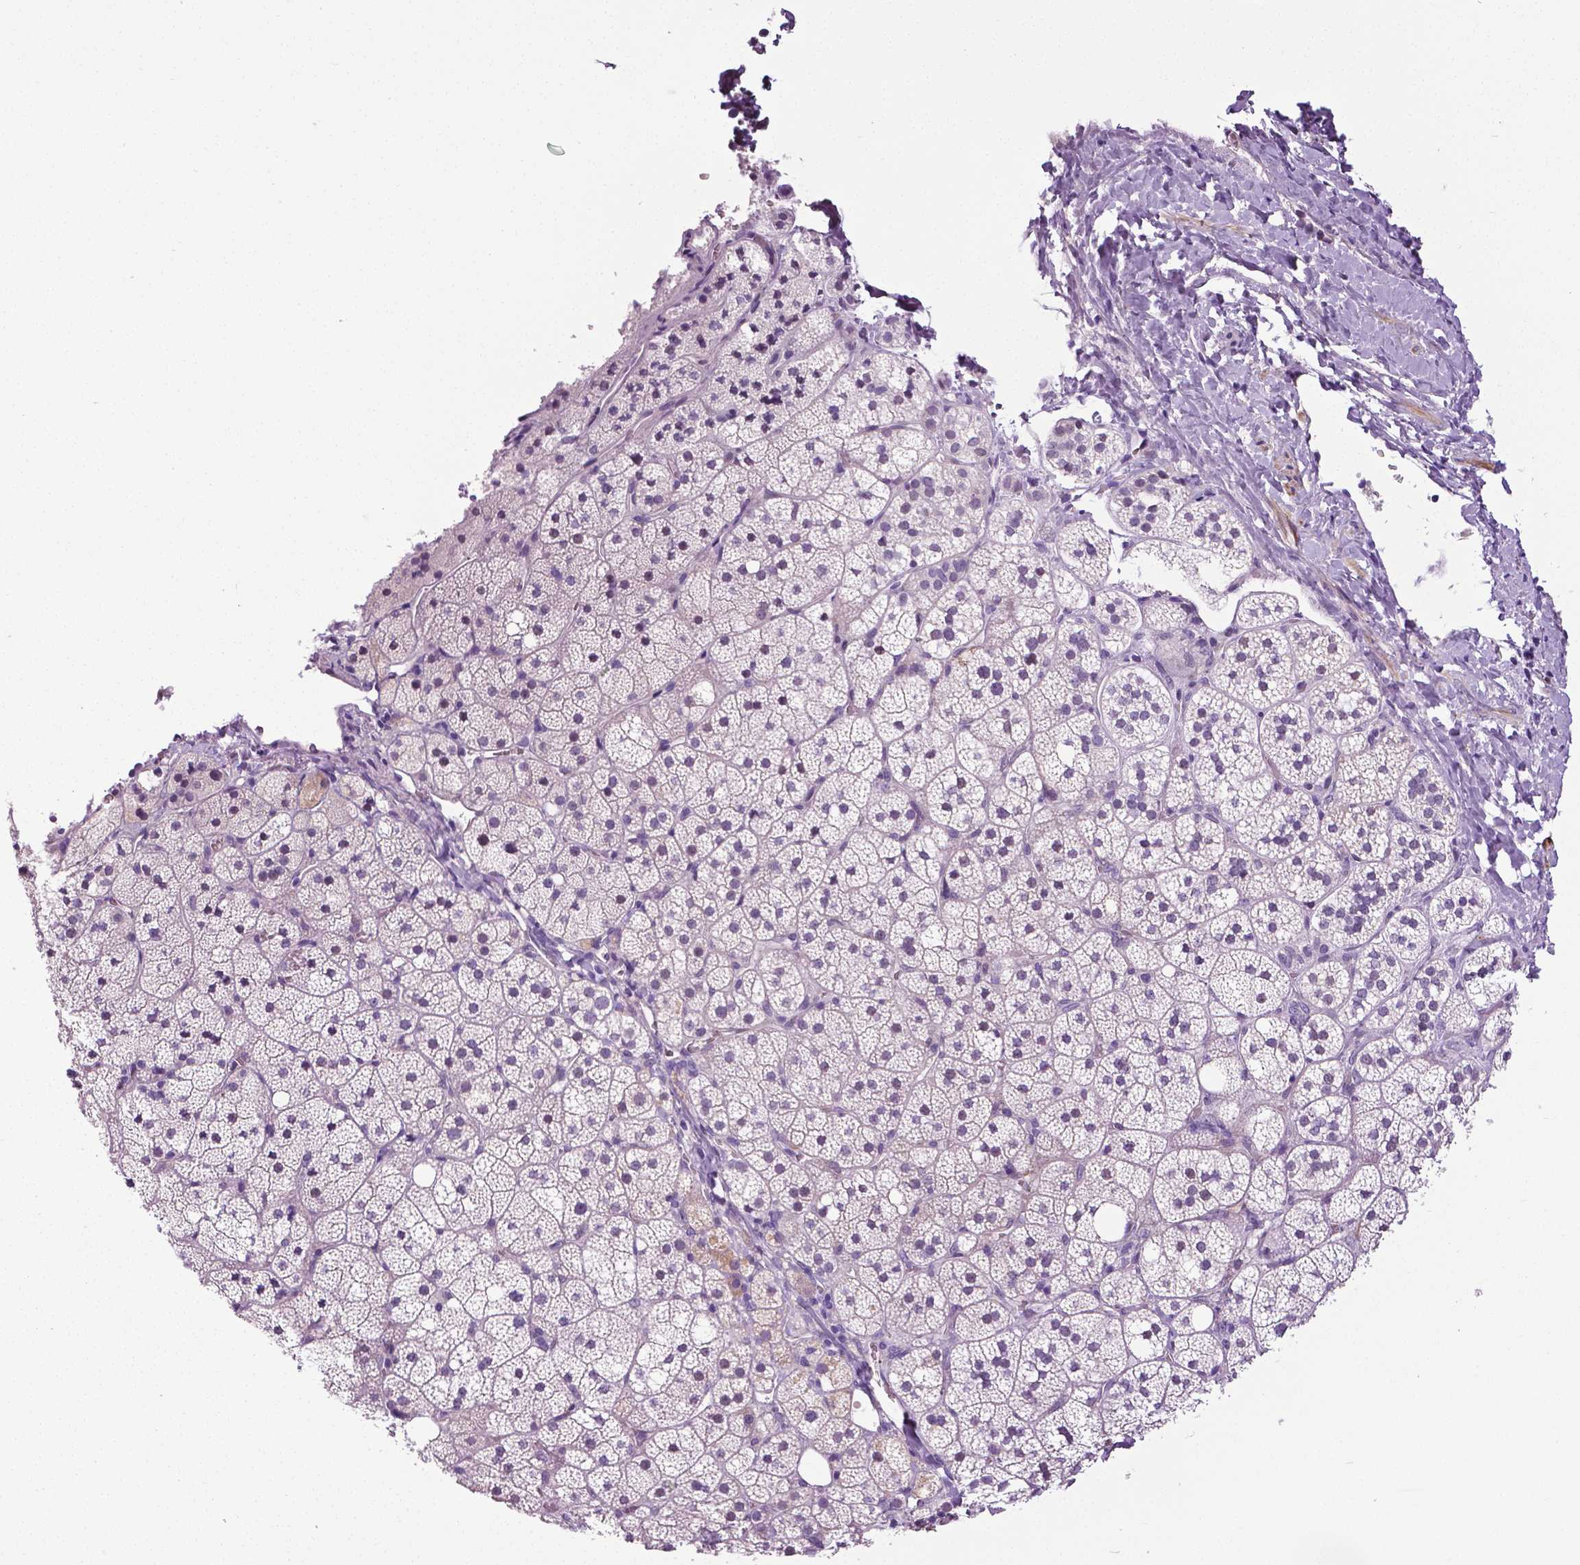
{"staining": {"intensity": "negative", "quantity": "none", "location": "none"}, "tissue": "adrenal gland", "cell_type": "Glandular cells", "image_type": "normal", "snomed": [{"axis": "morphology", "description": "Normal tissue, NOS"}, {"axis": "topography", "description": "Adrenal gland"}], "caption": "Protein analysis of unremarkable adrenal gland exhibits no significant staining in glandular cells.", "gene": "PTGER3", "patient": {"sex": "male", "age": 53}}